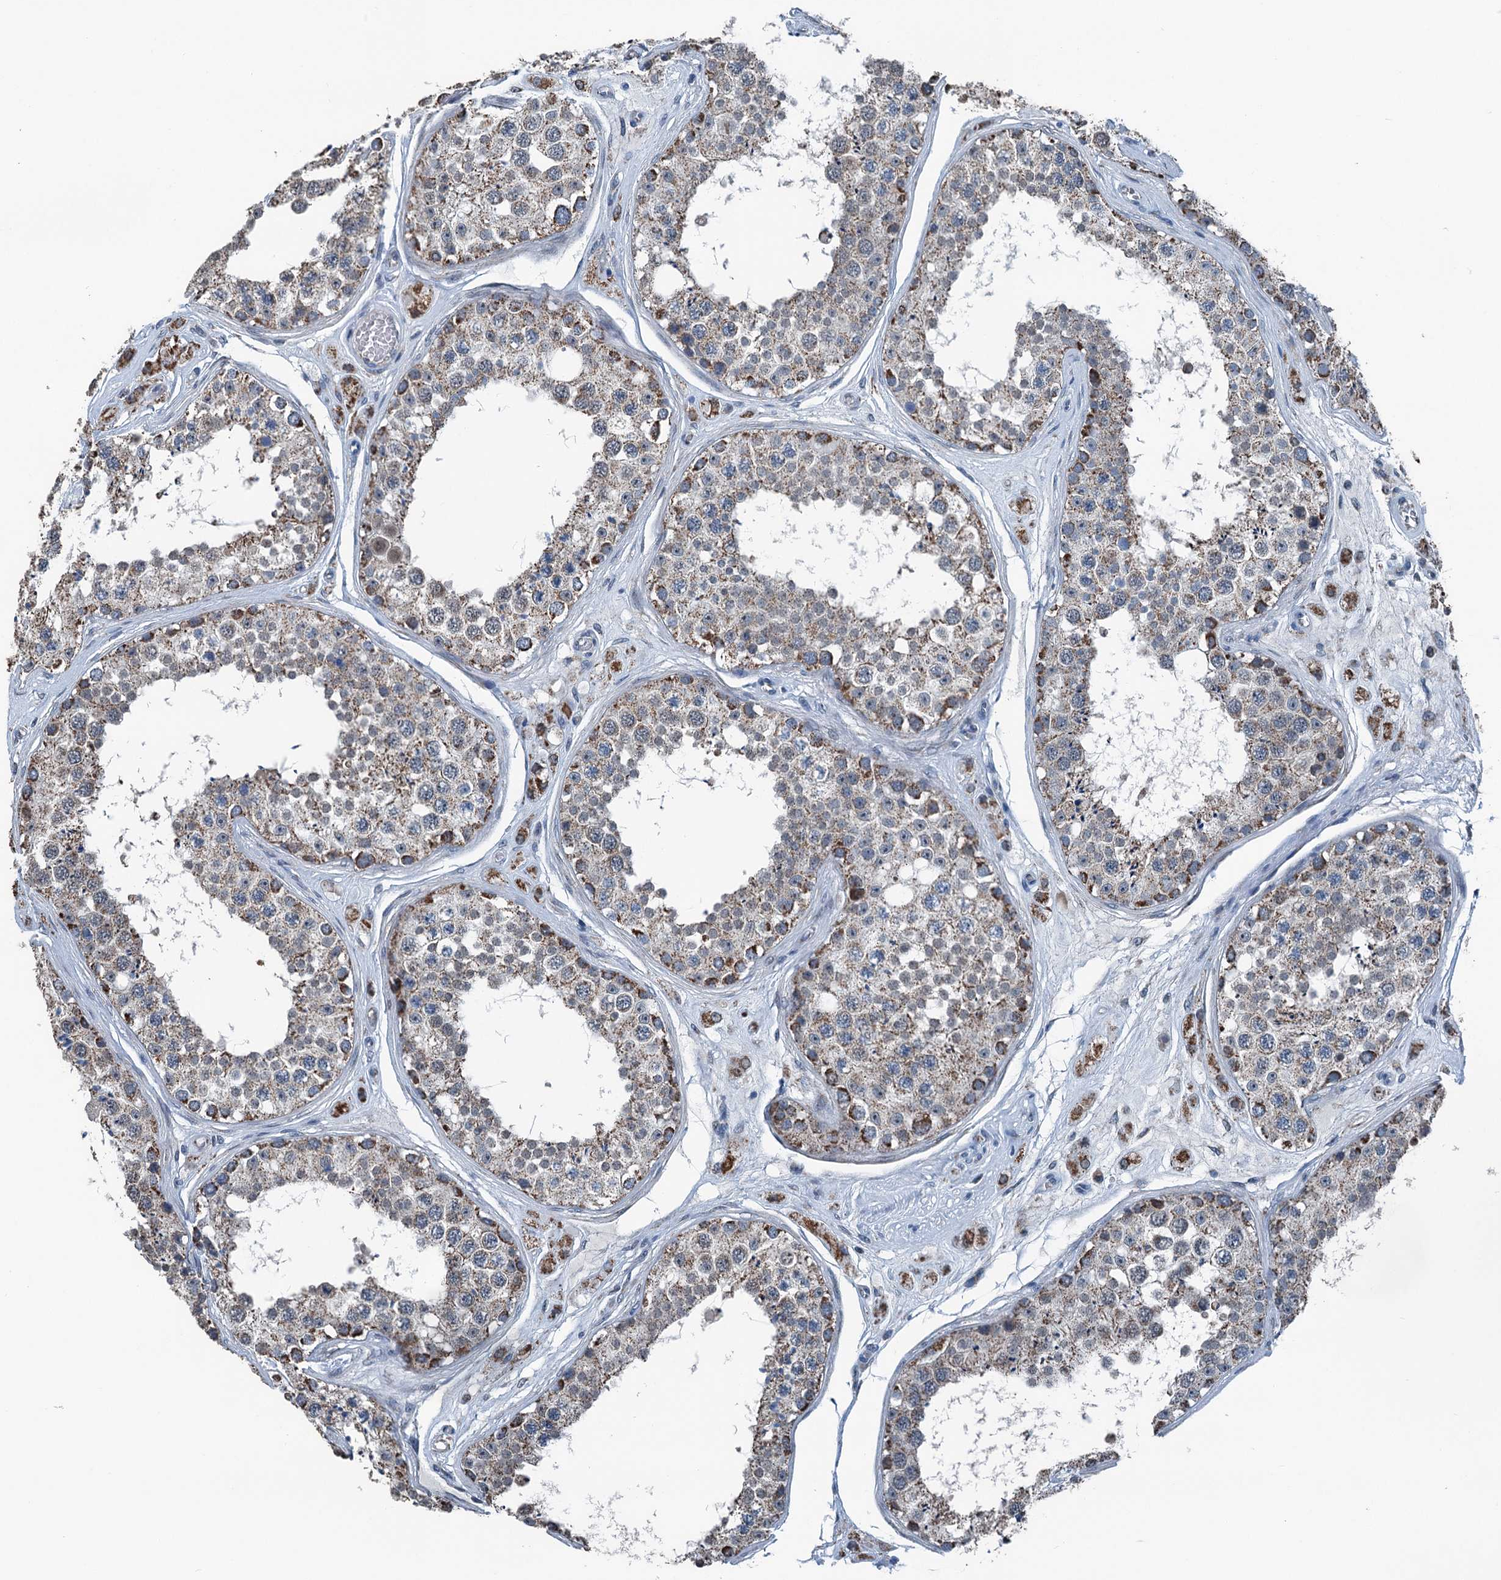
{"staining": {"intensity": "strong", "quantity": "25%-75%", "location": "cytoplasmic/membranous"}, "tissue": "testis", "cell_type": "Cells in seminiferous ducts", "image_type": "normal", "snomed": [{"axis": "morphology", "description": "Normal tissue, NOS"}, {"axis": "topography", "description": "Testis"}], "caption": "Cells in seminiferous ducts show high levels of strong cytoplasmic/membranous expression in about 25%-75% of cells in normal human testis.", "gene": "TRPT1", "patient": {"sex": "male", "age": 25}}